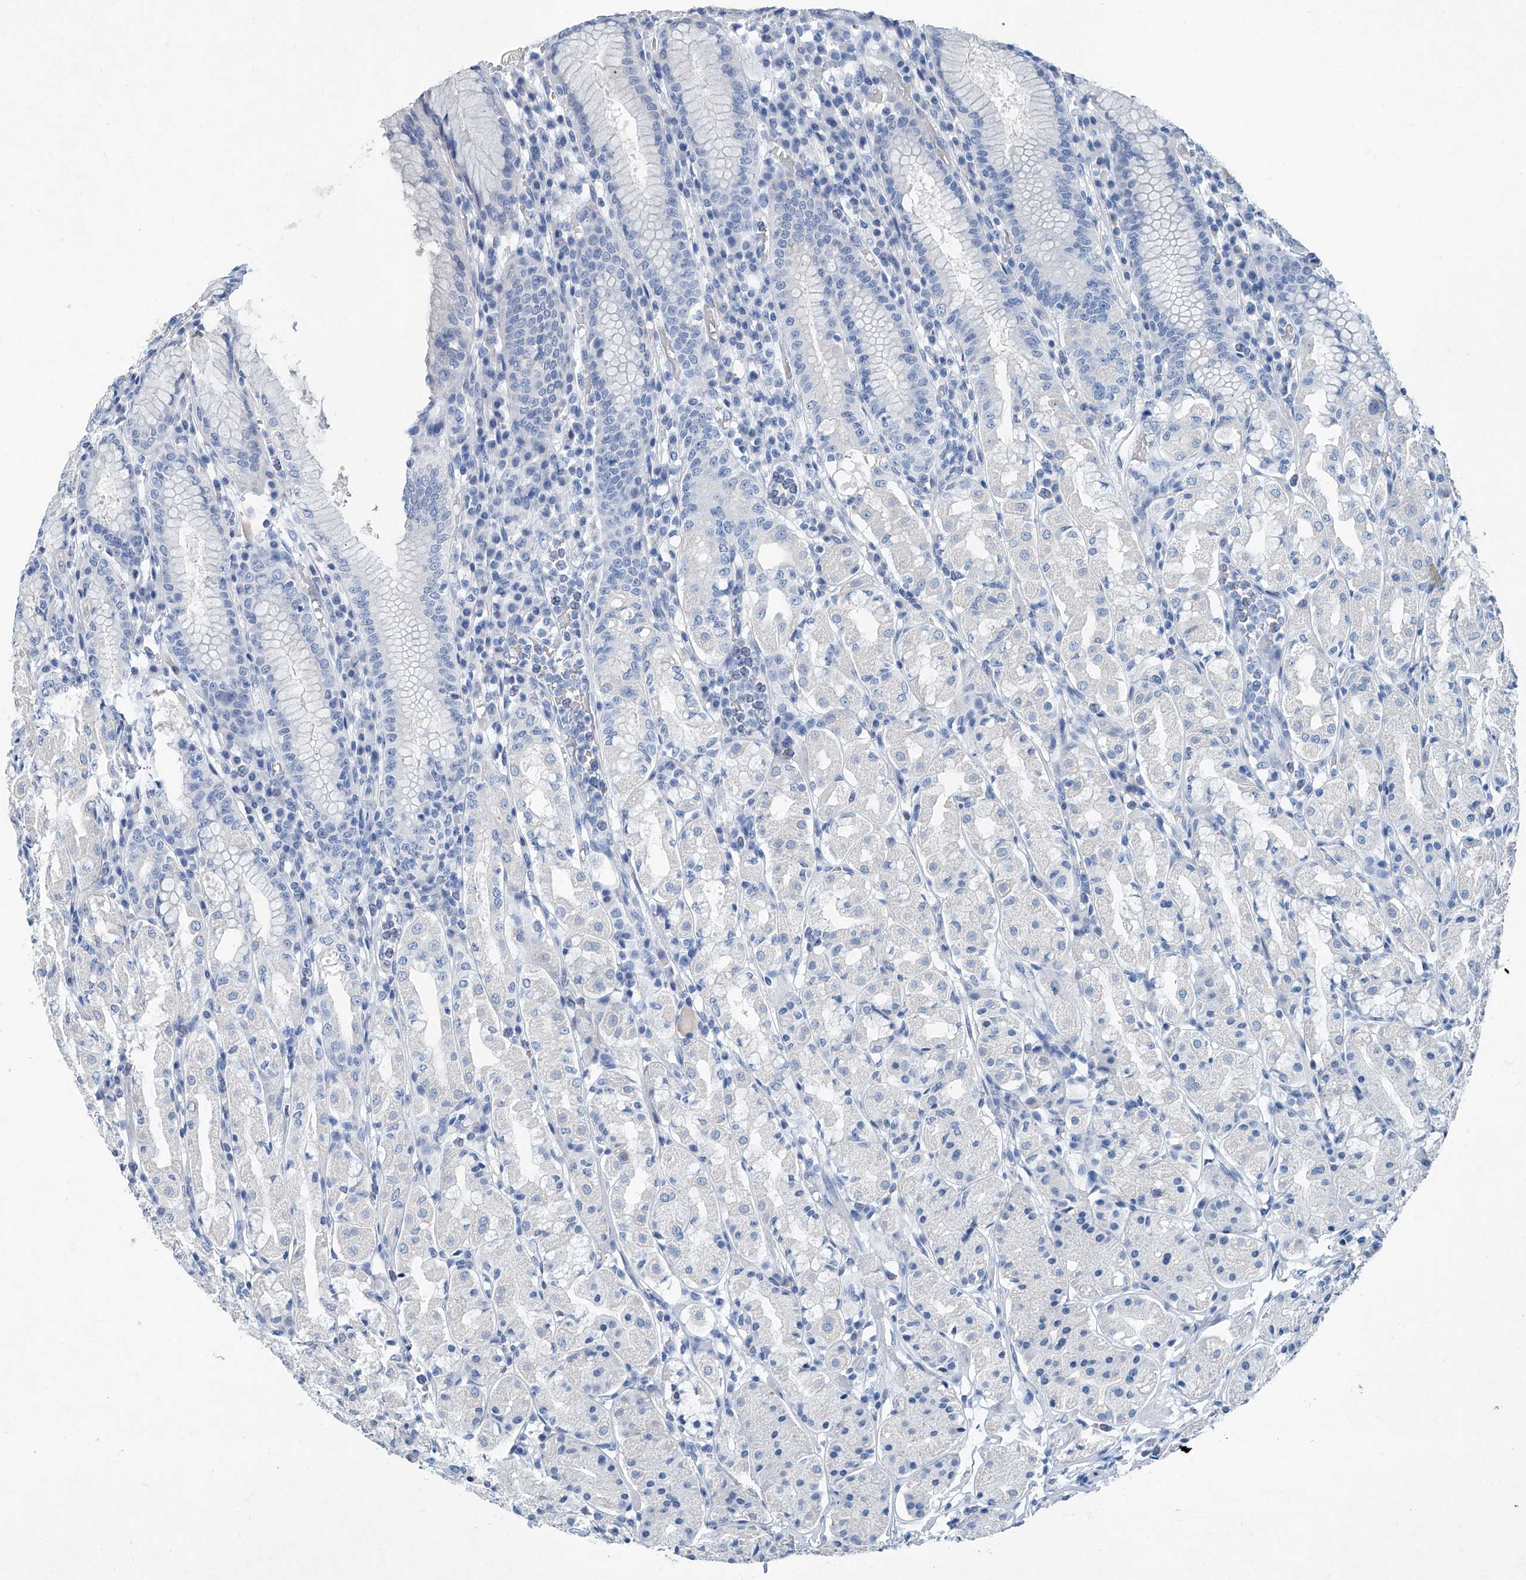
{"staining": {"intensity": "negative", "quantity": "none", "location": "none"}, "tissue": "stomach", "cell_type": "Glandular cells", "image_type": "normal", "snomed": [{"axis": "morphology", "description": "Normal tissue, NOS"}, {"axis": "topography", "description": "Stomach"}, {"axis": "topography", "description": "Stomach, lower"}], "caption": "This is an immunohistochemistry (IHC) histopathology image of normal stomach. There is no expression in glandular cells.", "gene": "CYP2A7", "patient": {"sex": "female", "age": 56}}